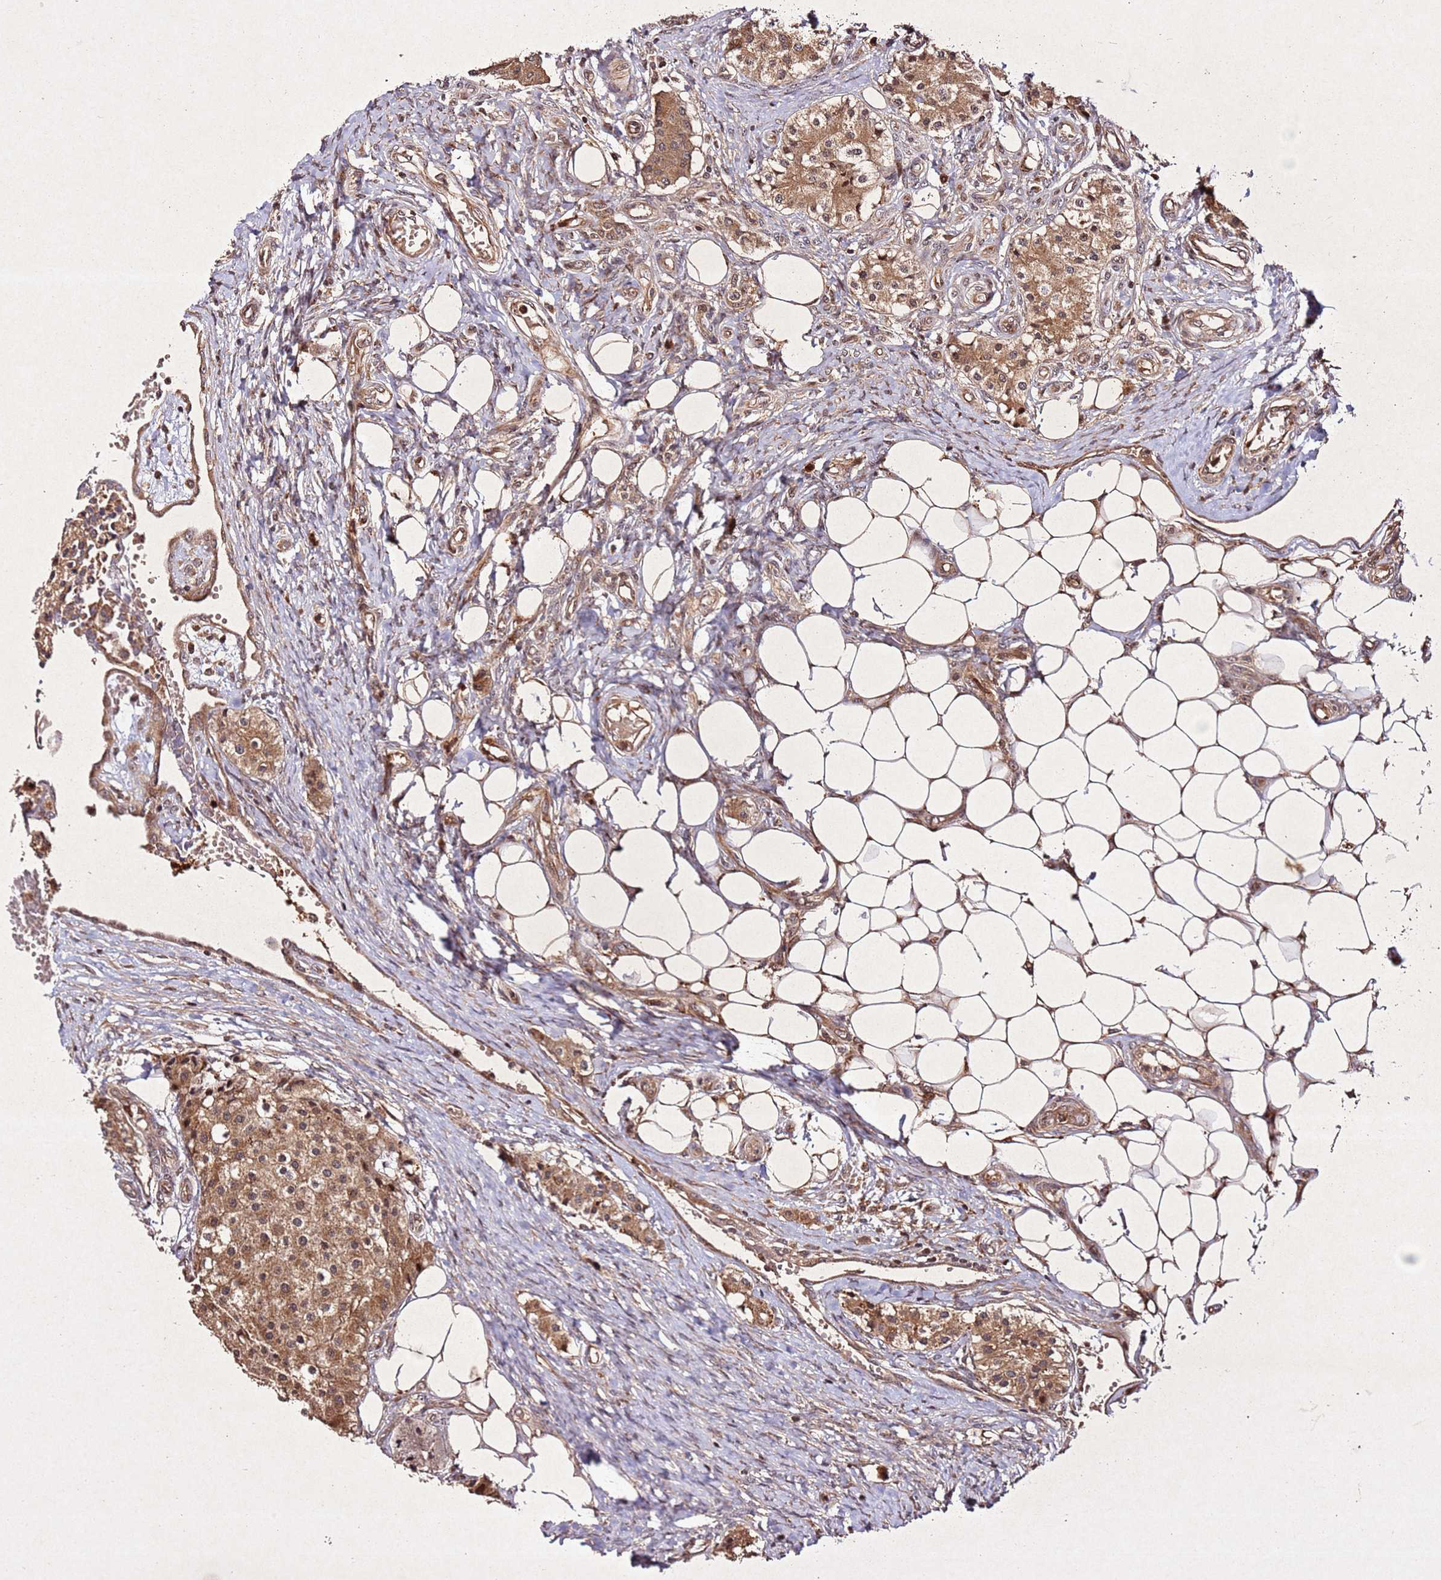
{"staining": {"intensity": "moderate", "quantity": ">75%", "location": "cytoplasmic/membranous,nuclear"}, "tissue": "carcinoid", "cell_type": "Tumor cells", "image_type": "cancer", "snomed": [{"axis": "morphology", "description": "Carcinoid, malignant, NOS"}, {"axis": "topography", "description": "Colon"}], "caption": "High-power microscopy captured an immunohistochemistry histopathology image of malignant carcinoid, revealing moderate cytoplasmic/membranous and nuclear positivity in approximately >75% of tumor cells.", "gene": "PTMA", "patient": {"sex": "female", "age": 52}}